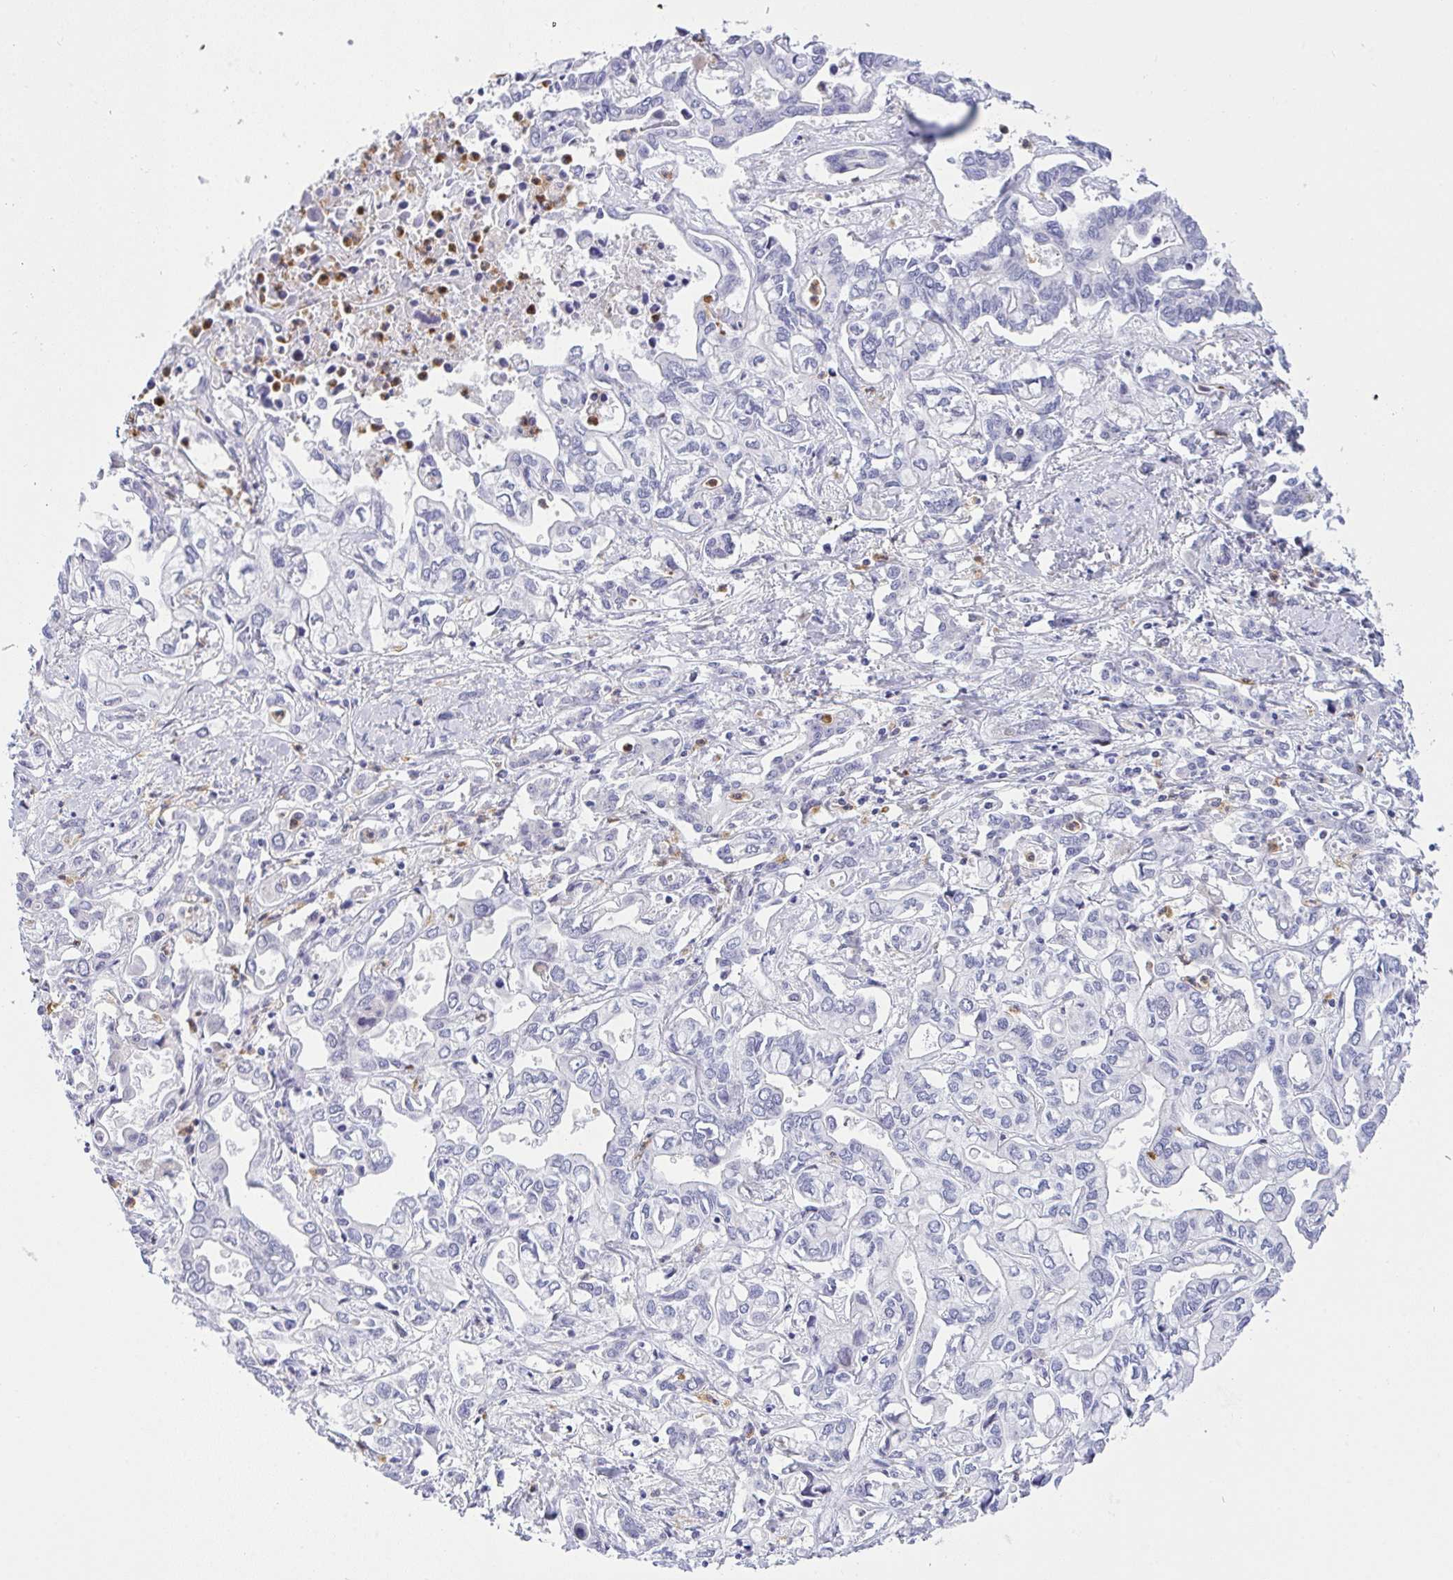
{"staining": {"intensity": "negative", "quantity": "none", "location": "none"}, "tissue": "liver cancer", "cell_type": "Tumor cells", "image_type": "cancer", "snomed": [{"axis": "morphology", "description": "Cholangiocarcinoma"}, {"axis": "topography", "description": "Liver"}], "caption": "Tumor cells are negative for protein expression in human liver cholangiocarcinoma. (DAB (3,3'-diaminobenzidine) immunohistochemistry, high magnification).", "gene": "ZNF554", "patient": {"sex": "female", "age": 64}}